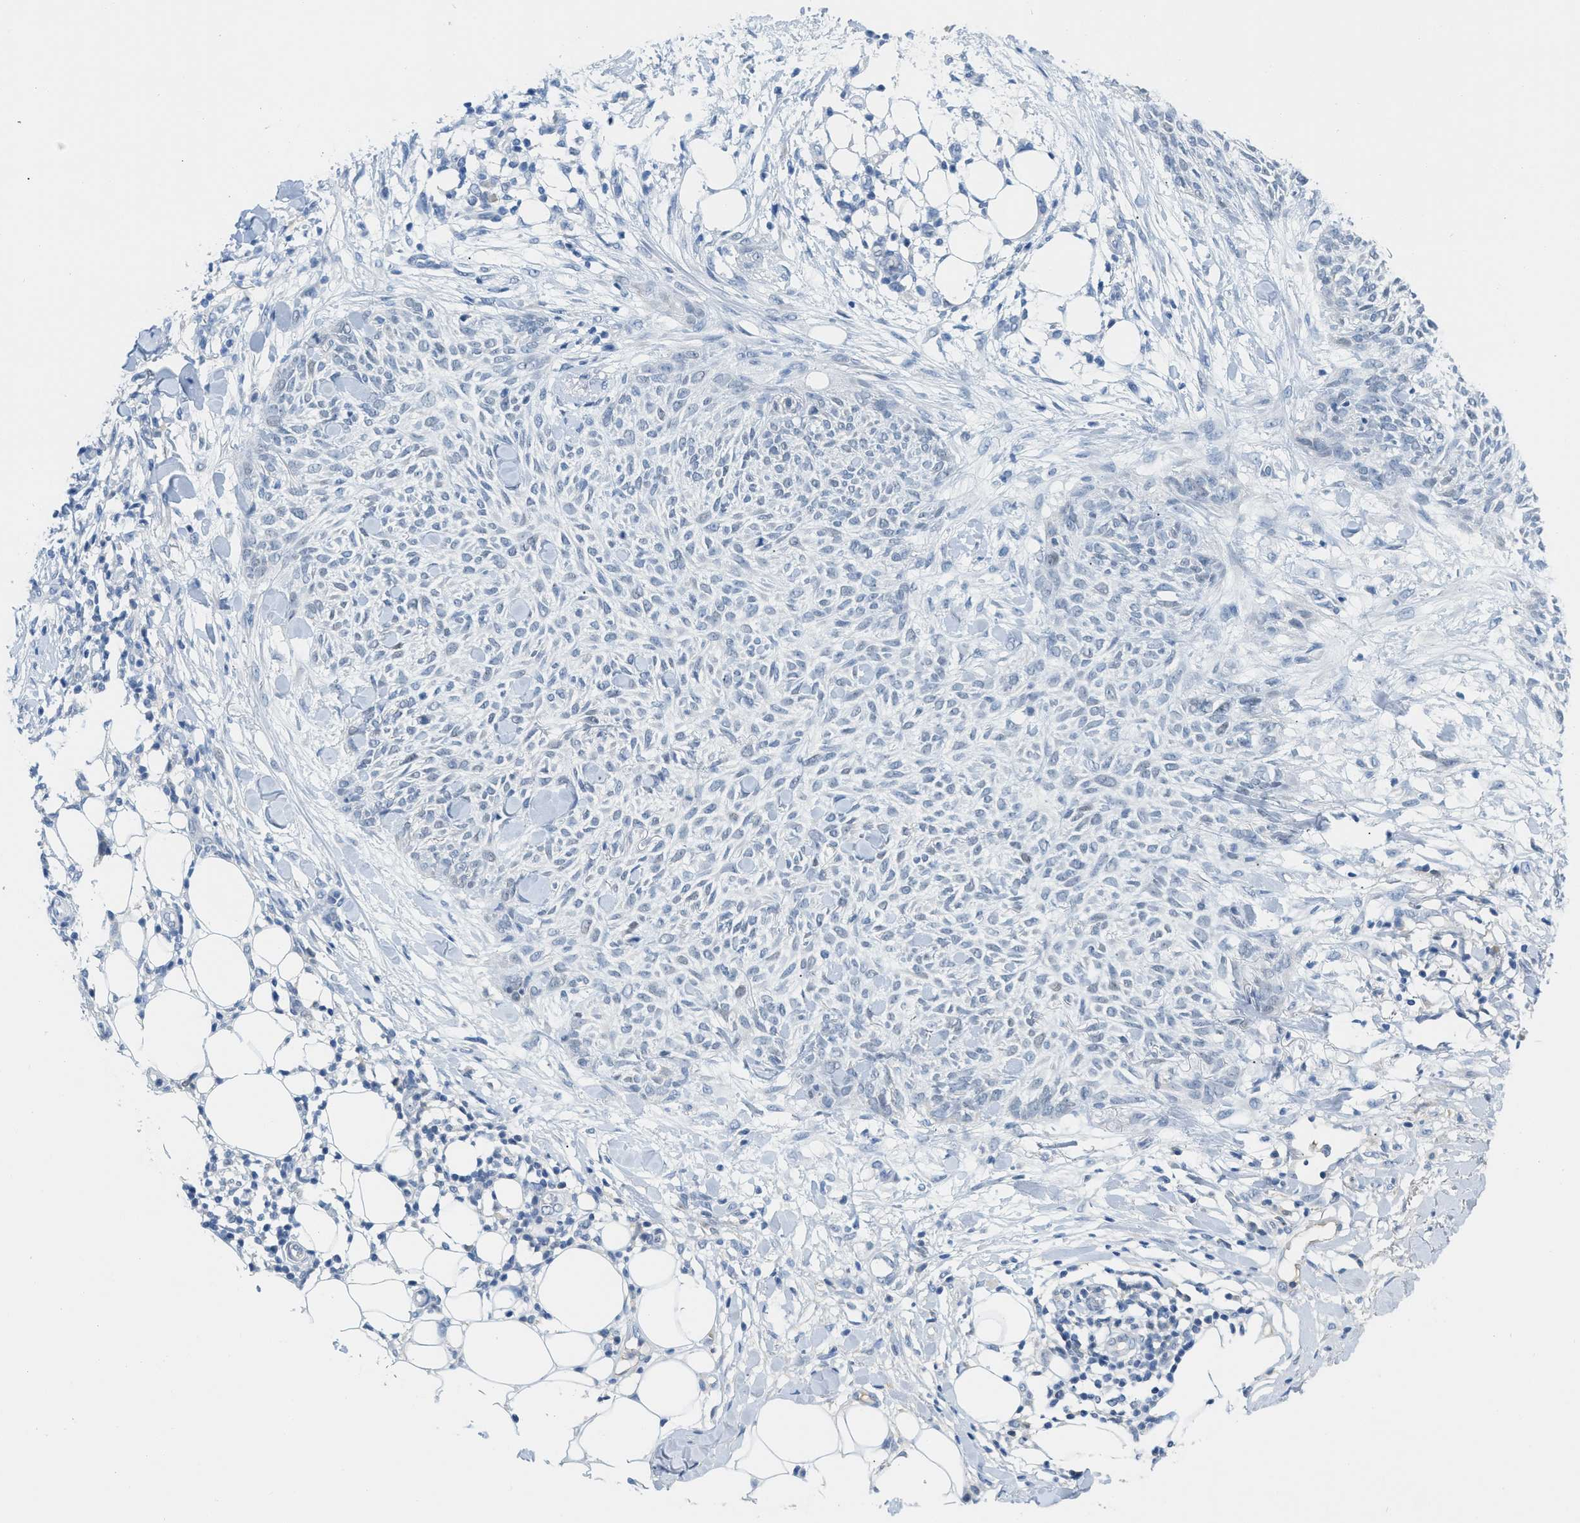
{"staining": {"intensity": "negative", "quantity": "none", "location": "none"}, "tissue": "skin cancer", "cell_type": "Tumor cells", "image_type": "cancer", "snomed": [{"axis": "morphology", "description": "Basal cell carcinoma"}, {"axis": "topography", "description": "Skin"}], "caption": "High magnification brightfield microscopy of basal cell carcinoma (skin) stained with DAB (brown) and counterstained with hematoxylin (blue): tumor cells show no significant expression.", "gene": "HSF2", "patient": {"sex": "female", "age": 84}}